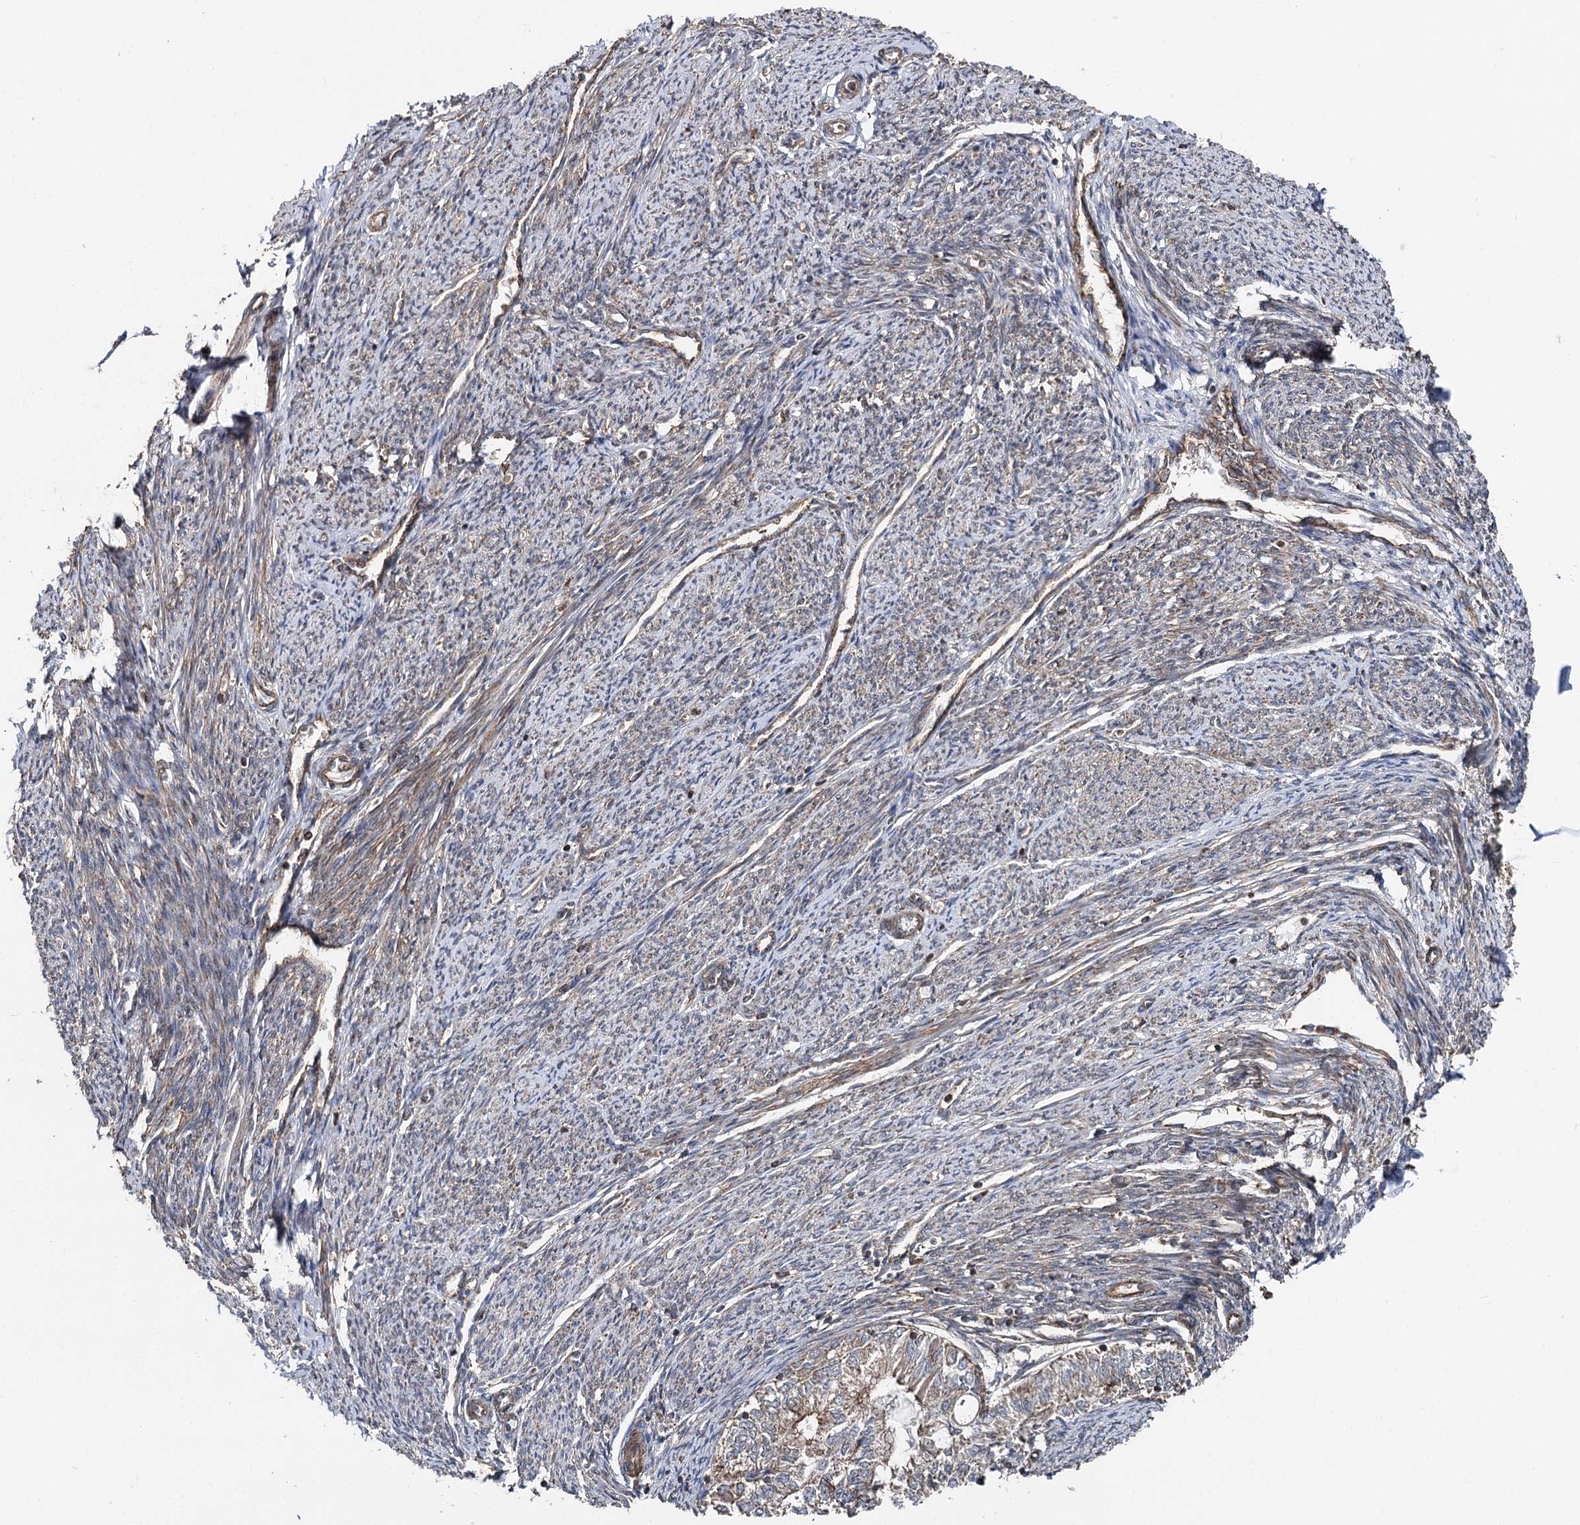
{"staining": {"intensity": "moderate", "quantity": "25%-75%", "location": "cytoplasmic/membranous"}, "tissue": "smooth muscle", "cell_type": "Smooth muscle cells", "image_type": "normal", "snomed": [{"axis": "morphology", "description": "Normal tissue, NOS"}, {"axis": "topography", "description": "Smooth muscle"}, {"axis": "topography", "description": "Uterus"}], "caption": "Protein expression analysis of benign smooth muscle exhibits moderate cytoplasmic/membranous expression in approximately 25%-75% of smooth muscle cells.", "gene": "ITFG2", "patient": {"sex": "female", "age": 59}}